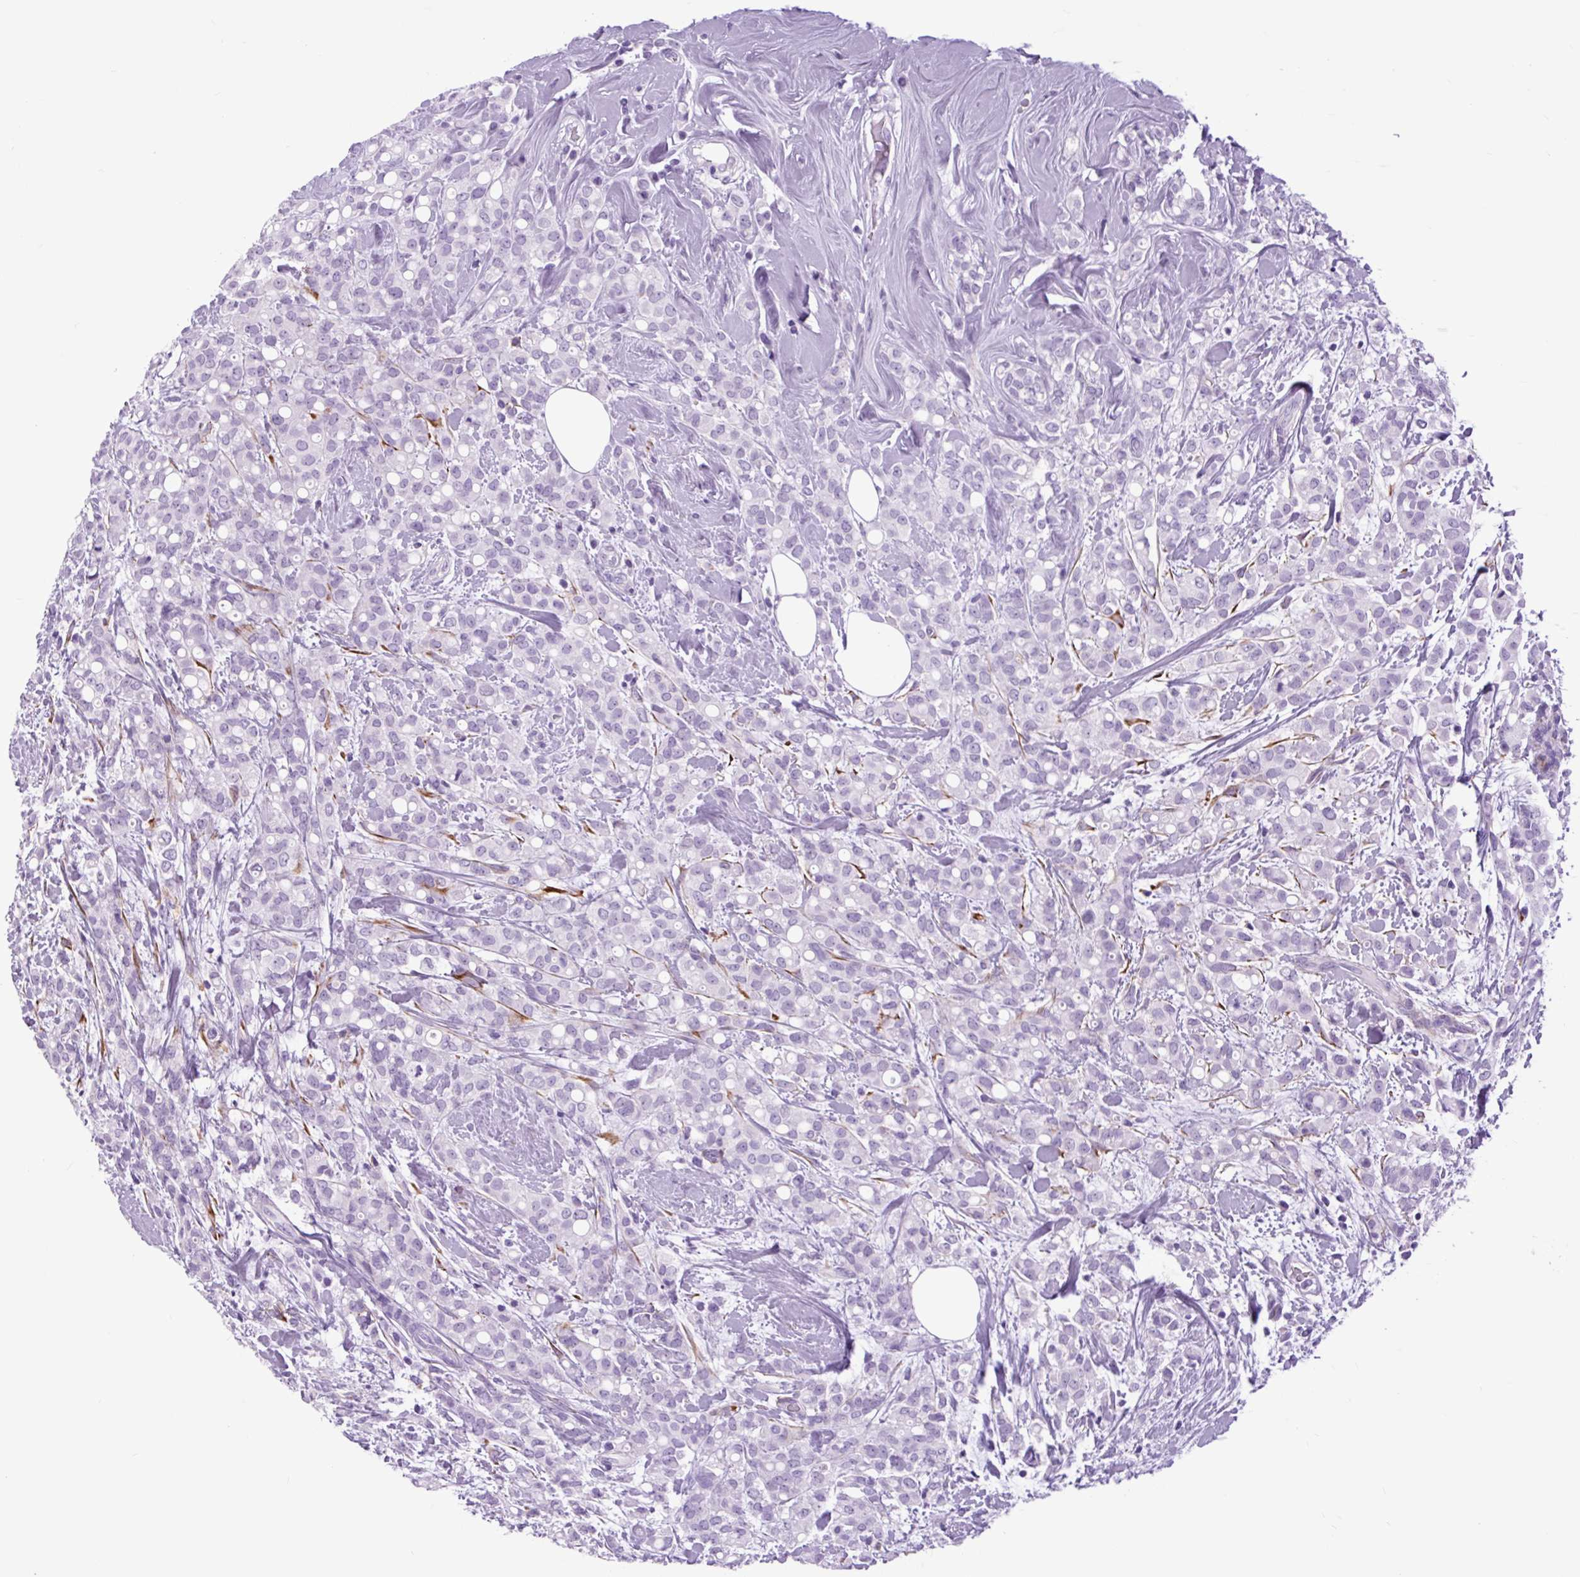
{"staining": {"intensity": "negative", "quantity": "none", "location": "none"}, "tissue": "breast cancer", "cell_type": "Tumor cells", "image_type": "cancer", "snomed": [{"axis": "morphology", "description": "Lobular carcinoma"}, {"axis": "topography", "description": "Breast"}], "caption": "Immunohistochemical staining of human breast cancer displays no significant positivity in tumor cells.", "gene": "DPP6", "patient": {"sex": "female", "age": 68}}